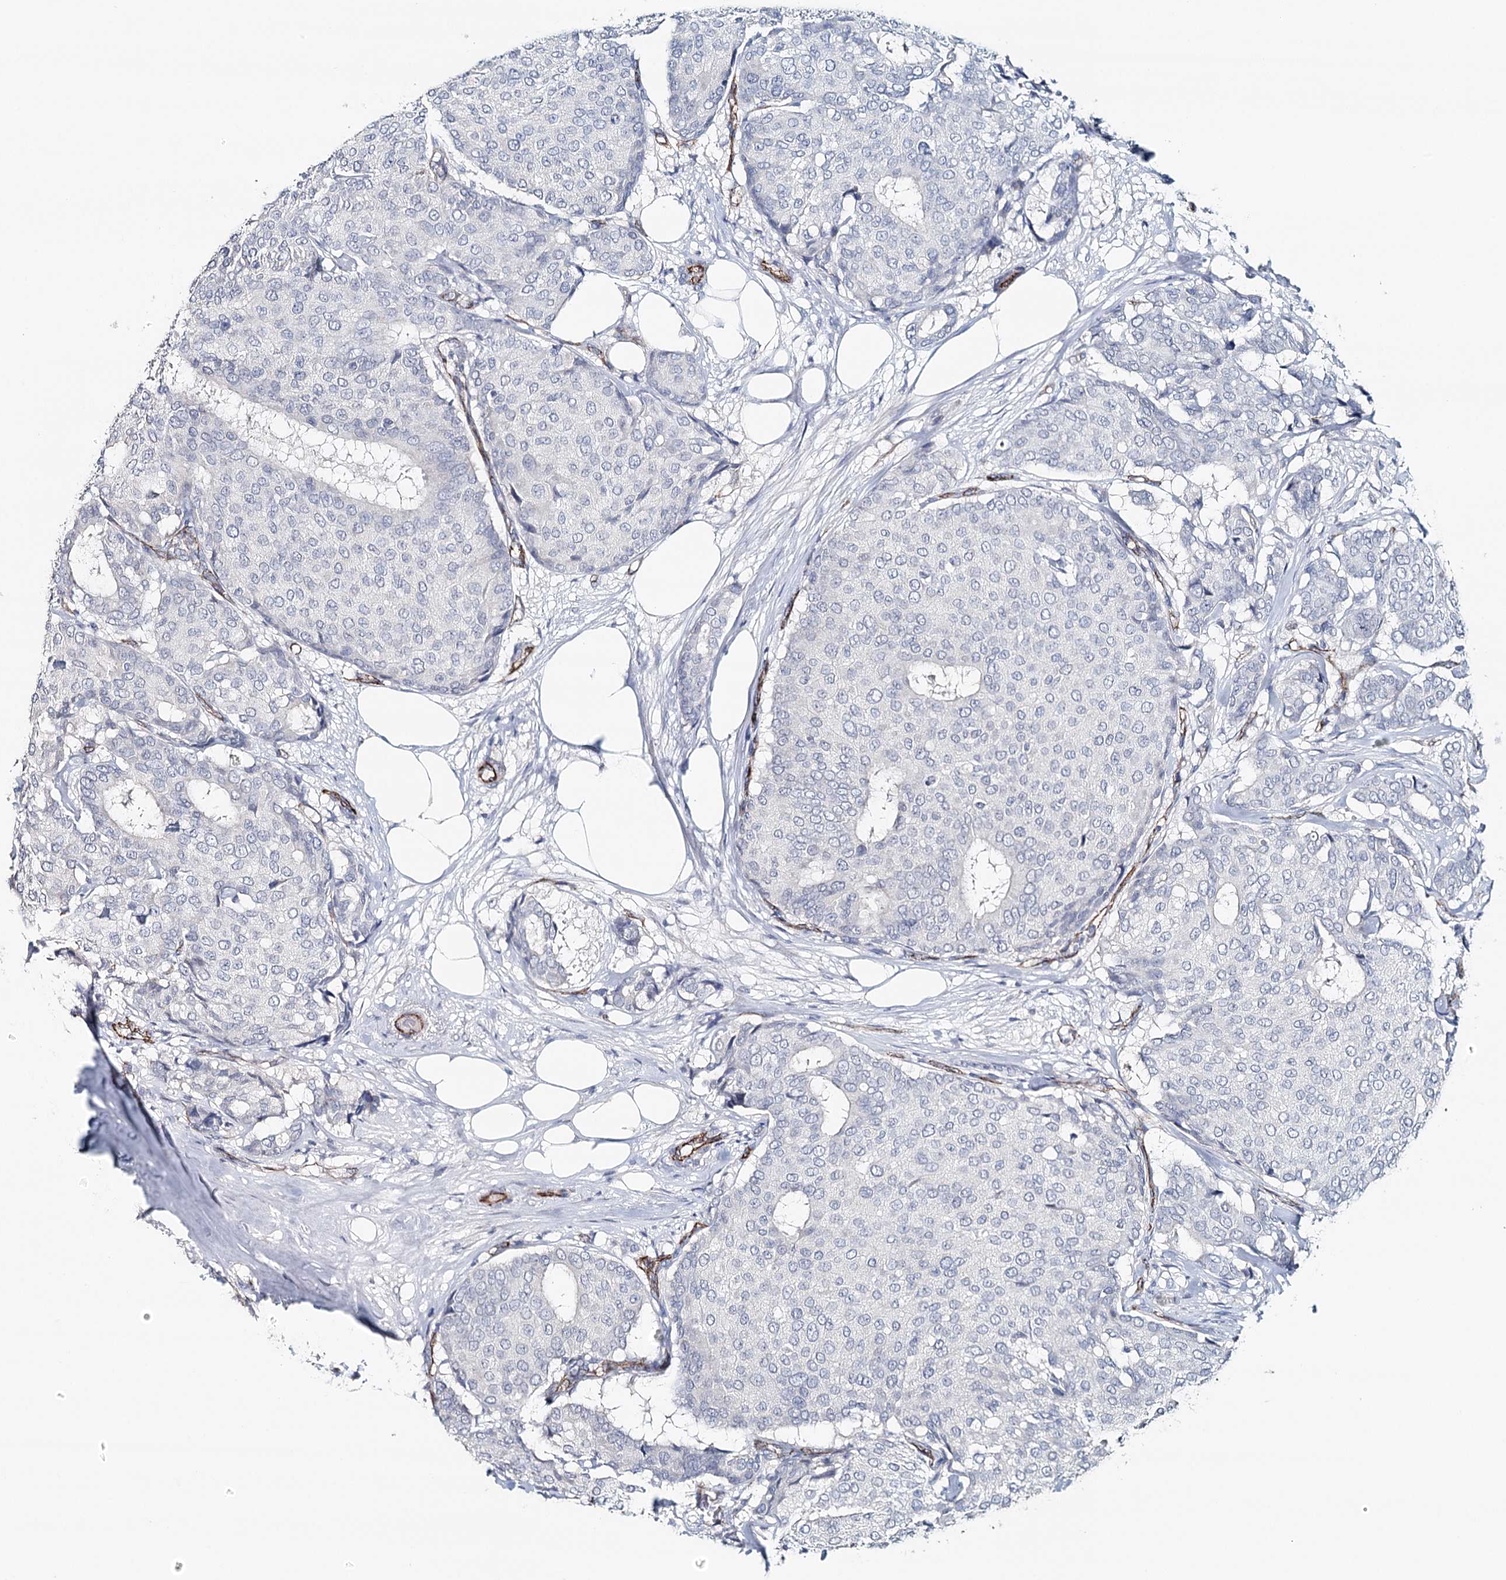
{"staining": {"intensity": "negative", "quantity": "none", "location": "none"}, "tissue": "breast cancer", "cell_type": "Tumor cells", "image_type": "cancer", "snomed": [{"axis": "morphology", "description": "Duct carcinoma"}, {"axis": "topography", "description": "Breast"}], "caption": "High power microscopy image of an immunohistochemistry (IHC) micrograph of breast cancer, revealing no significant expression in tumor cells. (DAB (3,3'-diaminobenzidine) IHC visualized using brightfield microscopy, high magnification).", "gene": "SYNPO", "patient": {"sex": "female", "age": 75}}